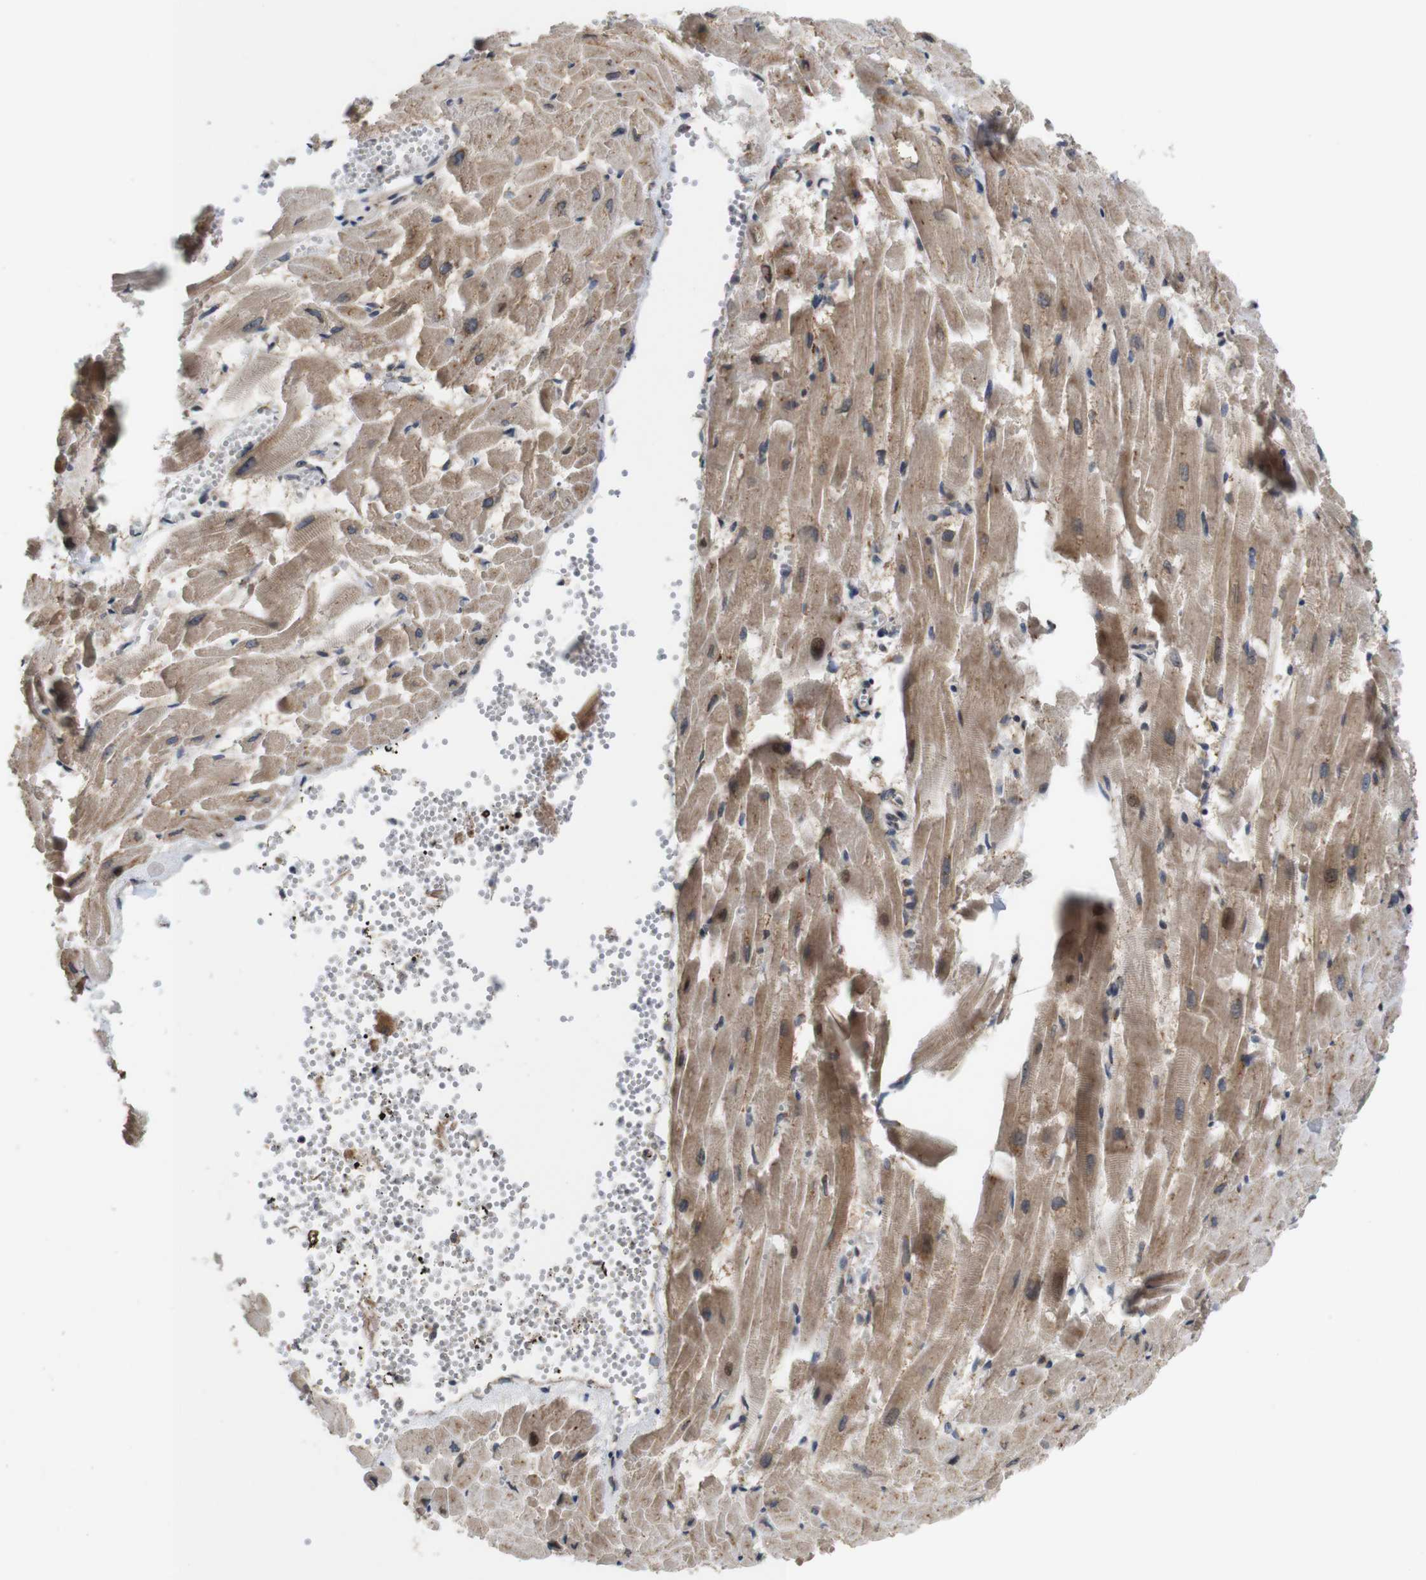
{"staining": {"intensity": "moderate", "quantity": ">75%", "location": "cytoplasmic/membranous,nuclear"}, "tissue": "heart muscle", "cell_type": "Cardiomyocytes", "image_type": "normal", "snomed": [{"axis": "morphology", "description": "Normal tissue, NOS"}, {"axis": "topography", "description": "Heart"}], "caption": "Heart muscle stained with immunohistochemistry (IHC) shows moderate cytoplasmic/membranous,nuclear positivity in about >75% of cardiomyocytes. (DAB IHC, brown staining for protein, blue staining for nuclei).", "gene": "EFCAB14", "patient": {"sex": "female", "age": 19}}